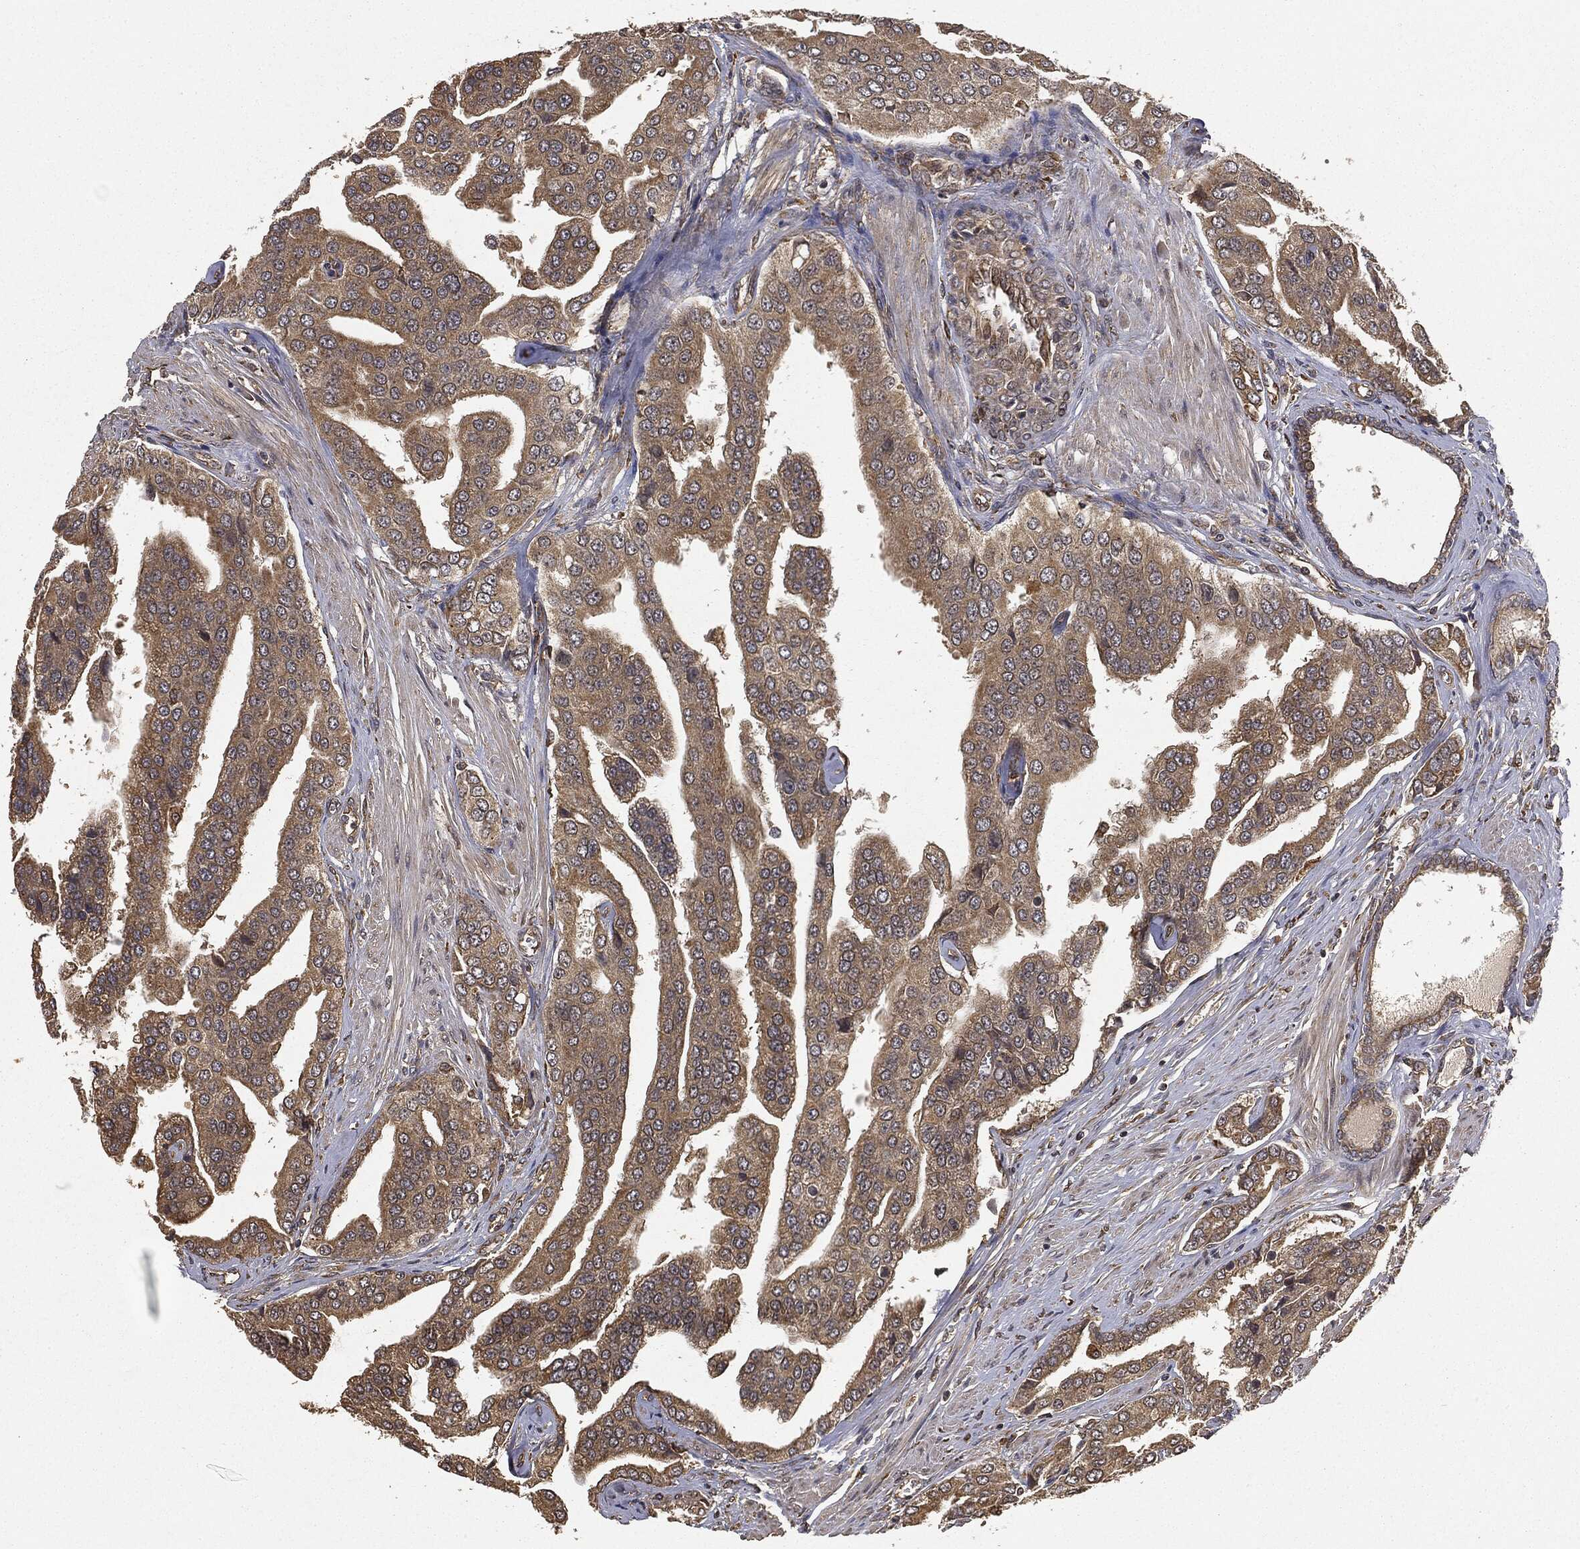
{"staining": {"intensity": "moderate", "quantity": ">75%", "location": "cytoplasmic/membranous"}, "tissue": "prostate cancer", "cell_type": "Tumor cells", "image_type": "cancer", "snomed": [{"axis": "morphology", "description": "Adenocarcinoma, NOS"}, {"axis": "topography", "description": "Prostate and seminal vesicle, NOS"}, {"axis": "topography", "description": "Prostate"}], "caption": "Immunohistochemical staining of human adenocarcinoma (prostate) demonstrates medium levels of moderate cytoplasmic/membranous staining in about >75% of tumor cells.", "gene": "MIER2", "patient": {"sex": "male", "age": 69}}